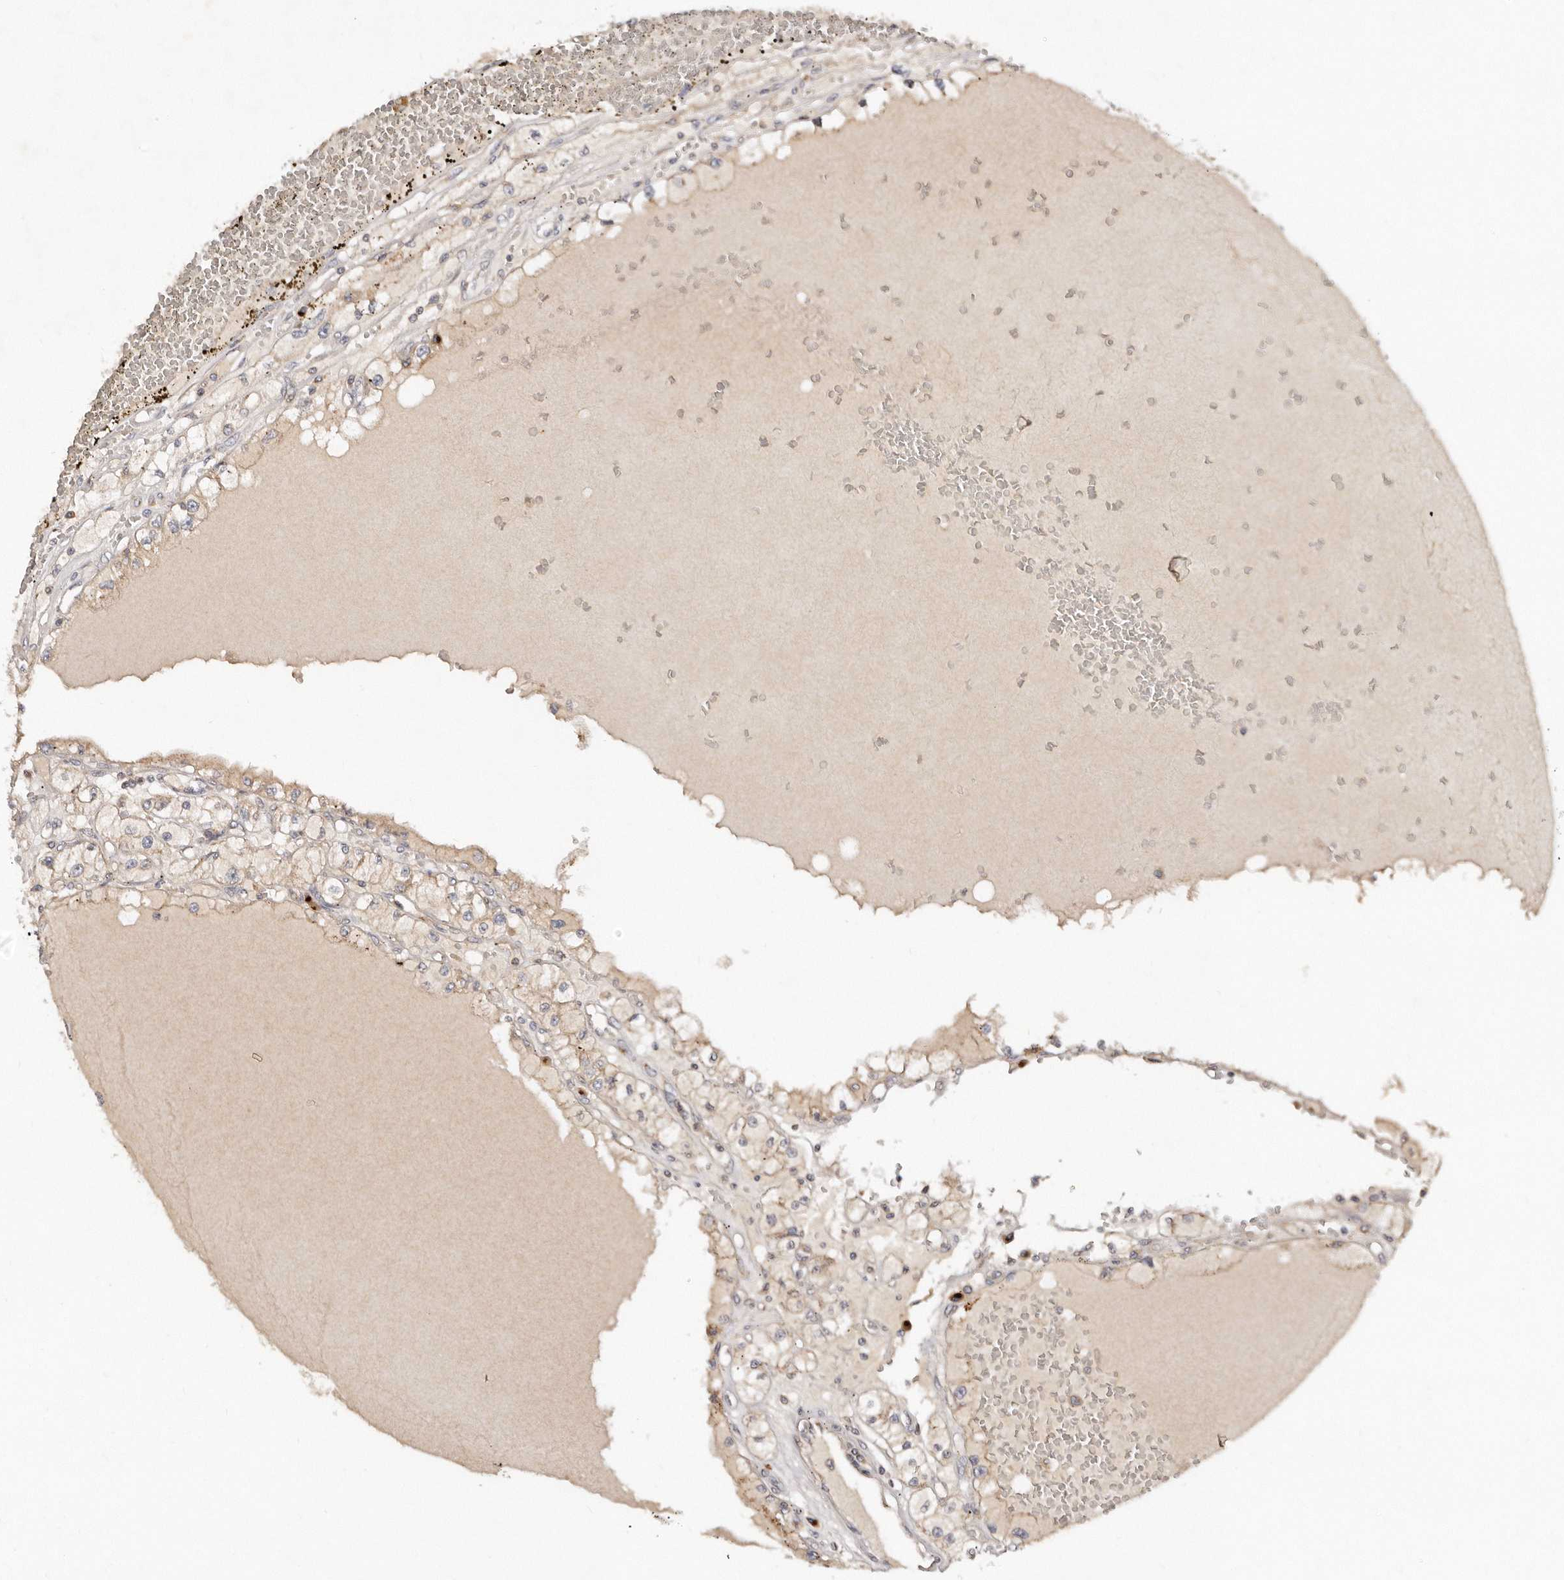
{"staining": {"intensity": "weak", "quantity": "25%-75%", "location": "cytoplasmic/membranous"}, "tissue": "renal cancer", "cell_type": "Tumor cells", "image_type": "cancer", "snomed": [{"axis": "morphology", "description": "Adenocarcinoma, NOS"}, {"axis": "topography", "description": "Kidney"}], "caption": "Adenocarcinoma (renal) was stained to show a protein in brown. There is low levels of weak cytoplasmic/membranous positivity in about 25%-75% of tumor cells.", "gene": "DACT2", "patient": {"sex": "male", "age": 56}}